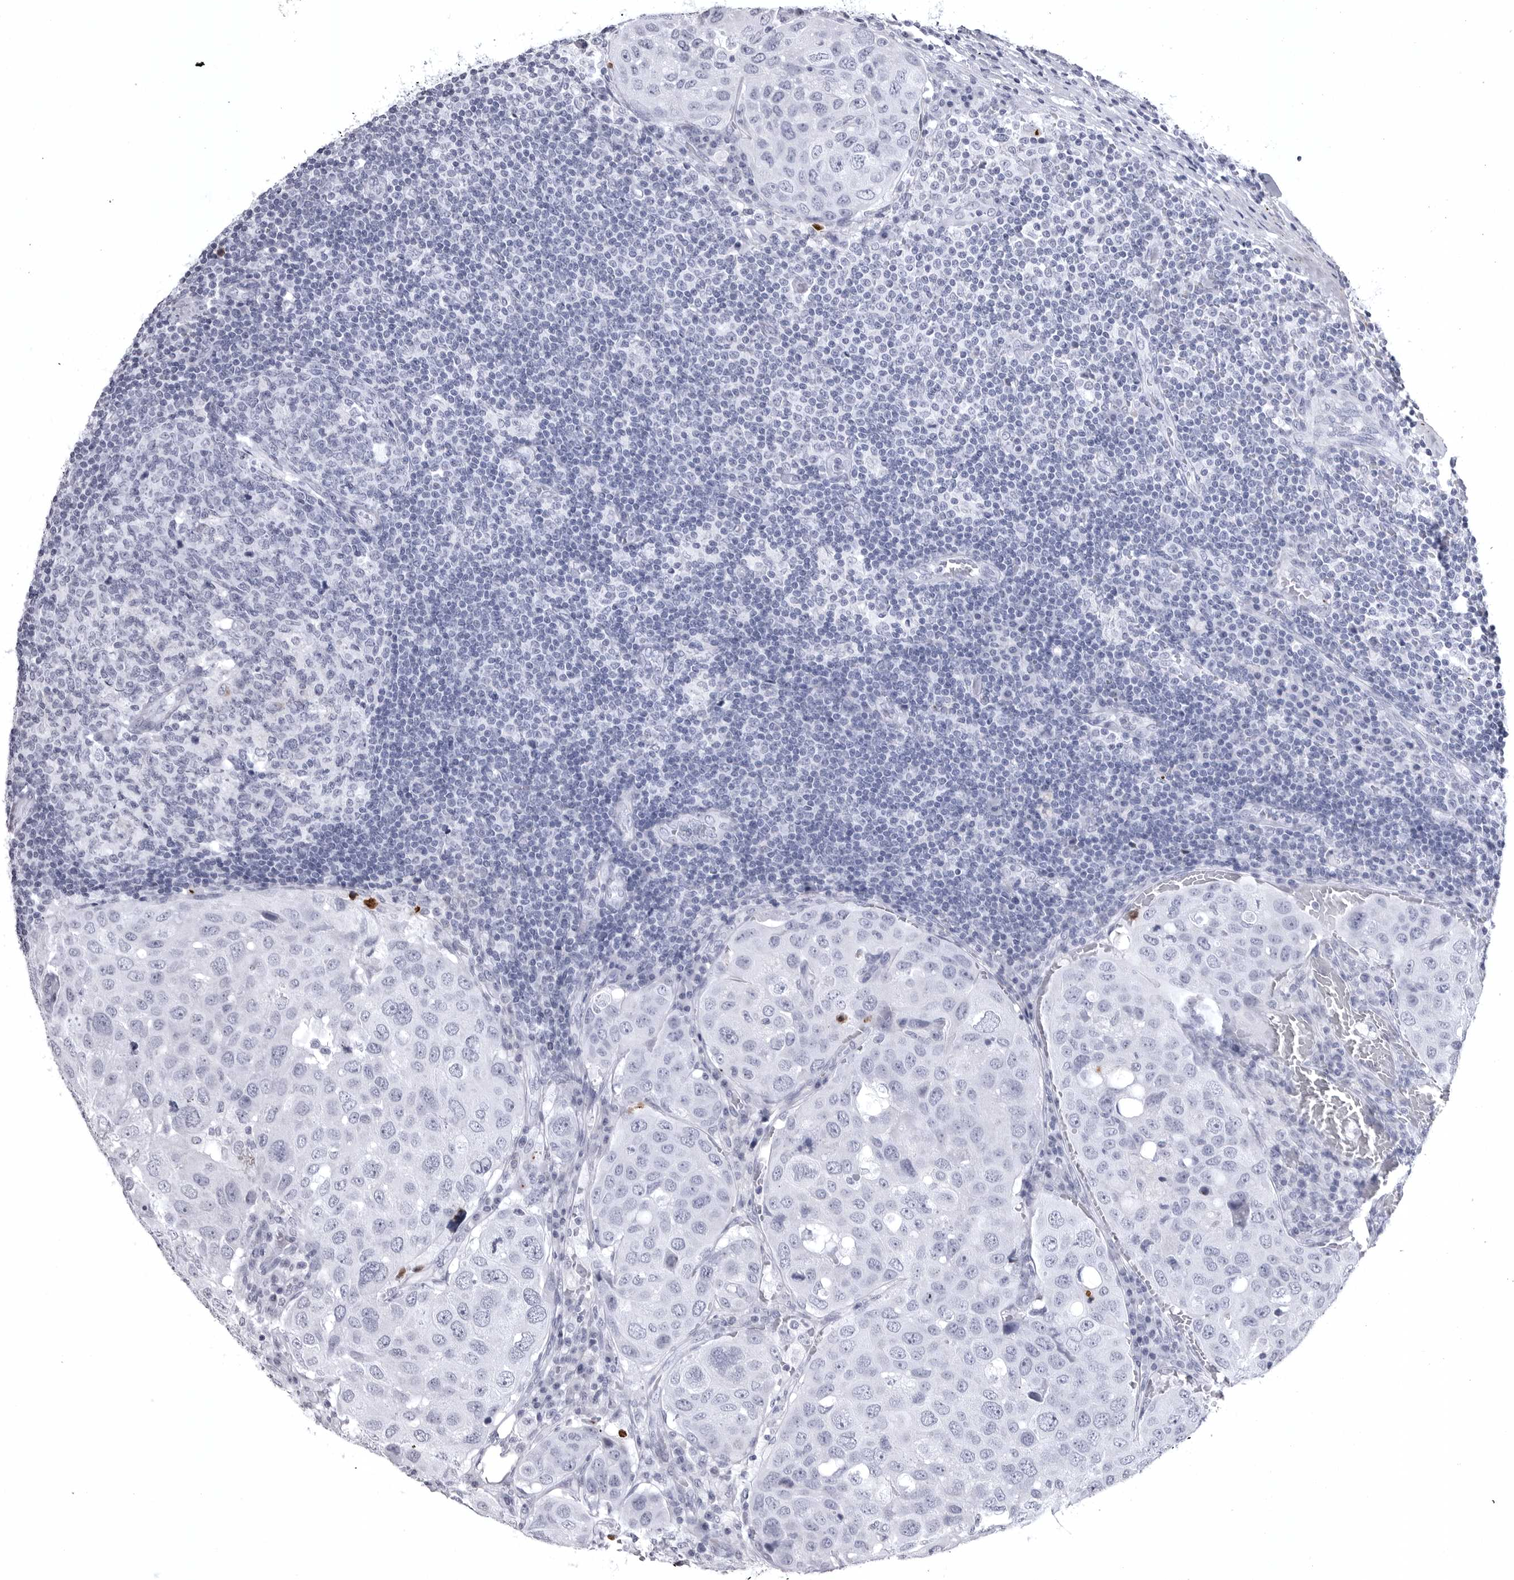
{"staining": {"intensity": "negative", "quantity": "none", "location": "none"}, "tissue": "urothelial cancer", "cell_type": "Tumor cells", "image_type": "cancer", "snomed": [{"axis": "morphology", "description": "Urothelial carcinoma, High grade"}, {"axis": "topography", "description": "Lymph node"}, {"axis": "topography", "description": "Urinary bladder"}], "caption": "High magnification brightfield microscopy of urothelial cancer stained with DAB (brown) and counterstained with hematoxylin (blue): tumor cells show no significant positivity. (DAB (3,3'-diaminobenzidine) IHC with hematoxylin counter stain).", "gene": "COL26A1", "patient": {"sex": "male", "age": 51}}